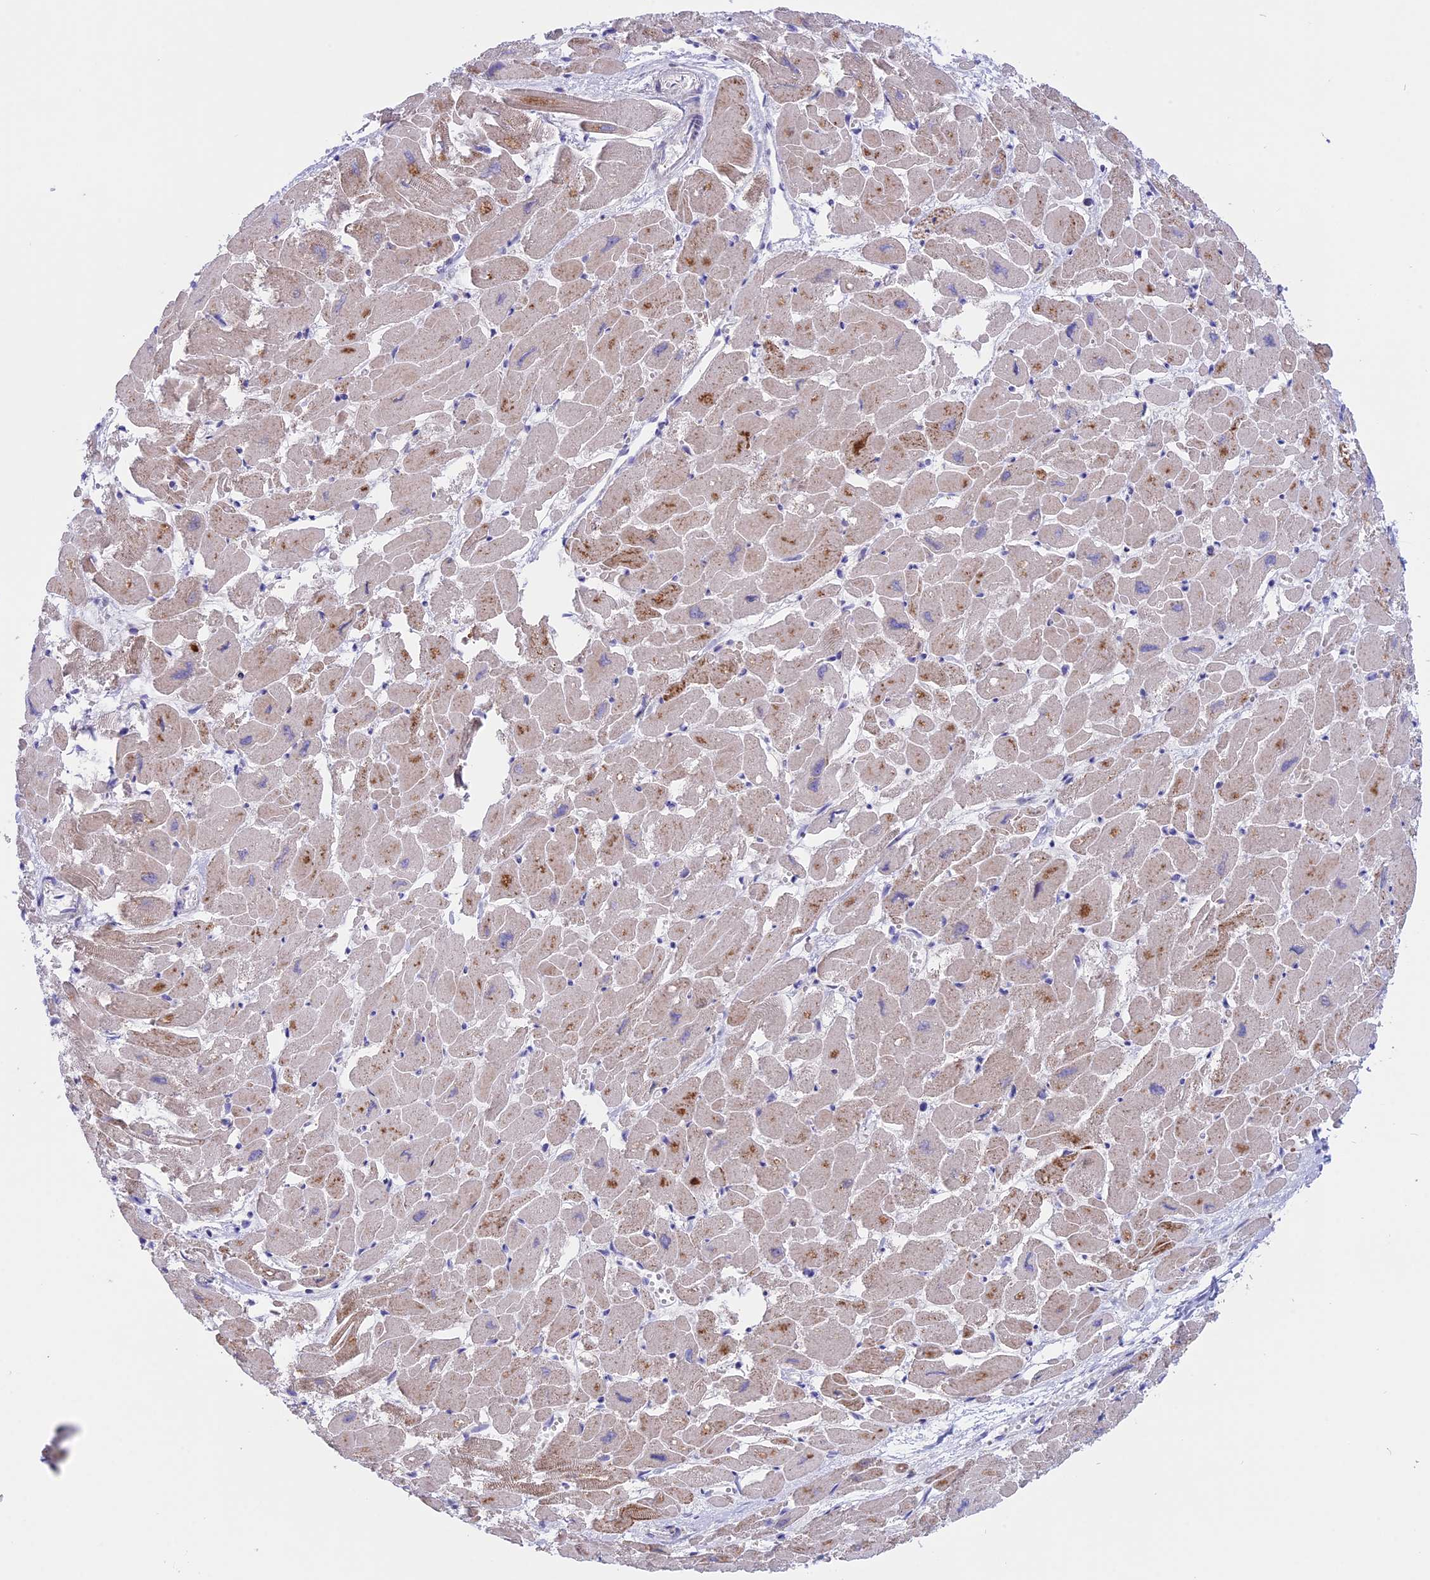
{"staining": {"intensity": "moderate", "quantity": "25%-75%", "location": "cytoplasmic/membranous"}, "tissue": "heart muscle", "cell_type": "Cardiomyocytes", "image_type": "normal", "snomed": [{"axis": "morphology", "description": "Normal tissue, NOS"}, {"axis": "topography", "description": "Heart"}], "caption": "The image exhibits a brown stain indicating the presence of a protein in the cytoplasmic/membranous of cardiomyocytes in heart muscle. Using DAB (3,3'-diaminobenzidine) (brown) and hematoxylin (blue) stains, captured at high magnification using brightfield microscopy.", "gene": "TMEM138", "patient": {"sex": "male", "age": 54}}